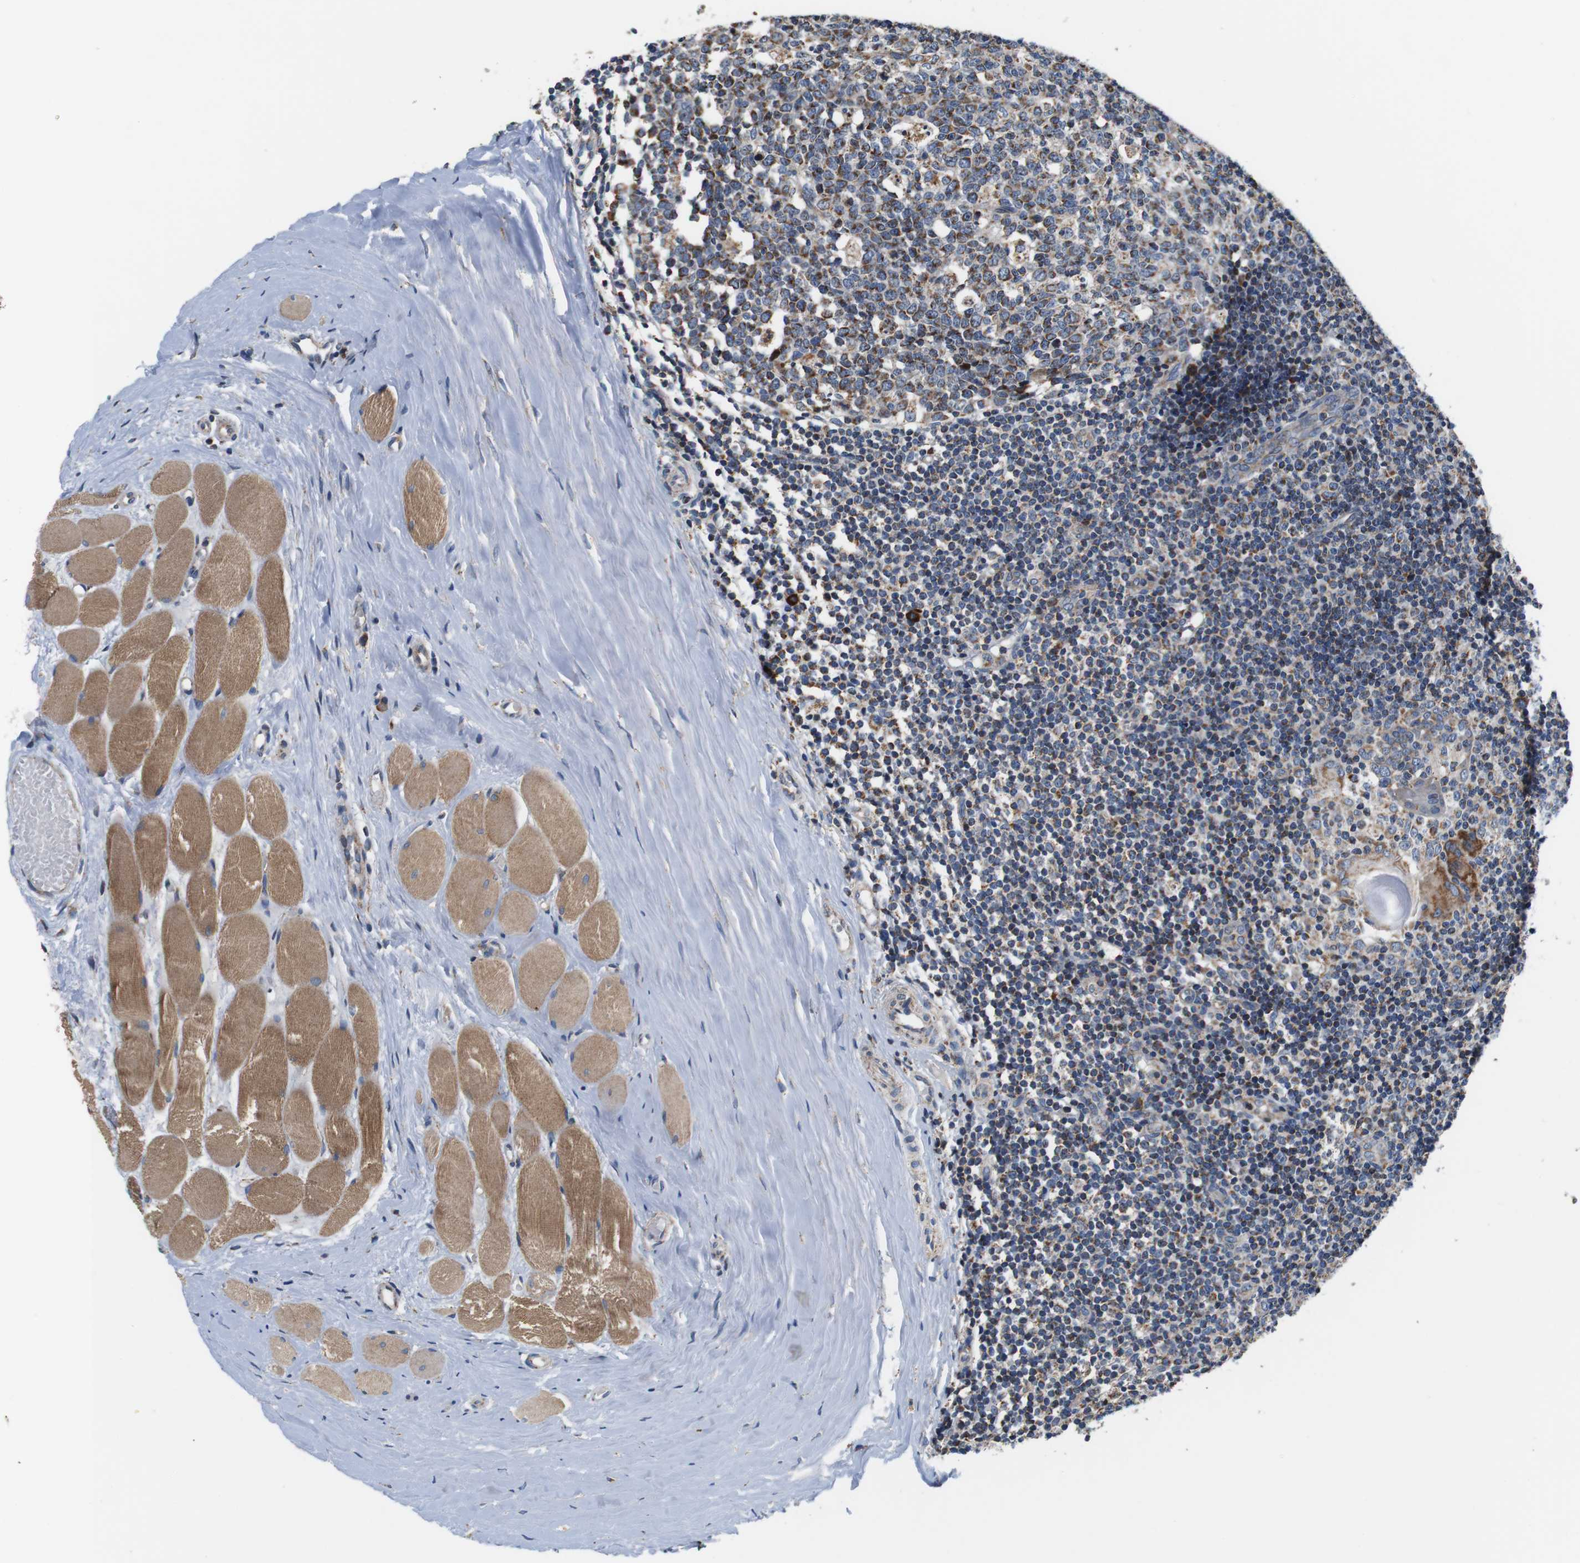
{"staining": {"intensity": "moderate", "quantity": "25%-75%", "location": "cytoplasmic/membranous"}, "tissue": "tonsil", "cell_type": "Germinal center cells", "image_type": "normal", "snomed": [{"axis": "morphology", "description": "Normal tissue, NOS"}, {"axis": "topography", "description": "Tonsil"}], "caption": "This image displays IHC staining of normal tonsil, with medium moderate cytoplasmic/membranous expression in approximately 25%-75% of germinal center cells.", "gene": "LRP4", "patient": {"sex": "female", "age": 19}}